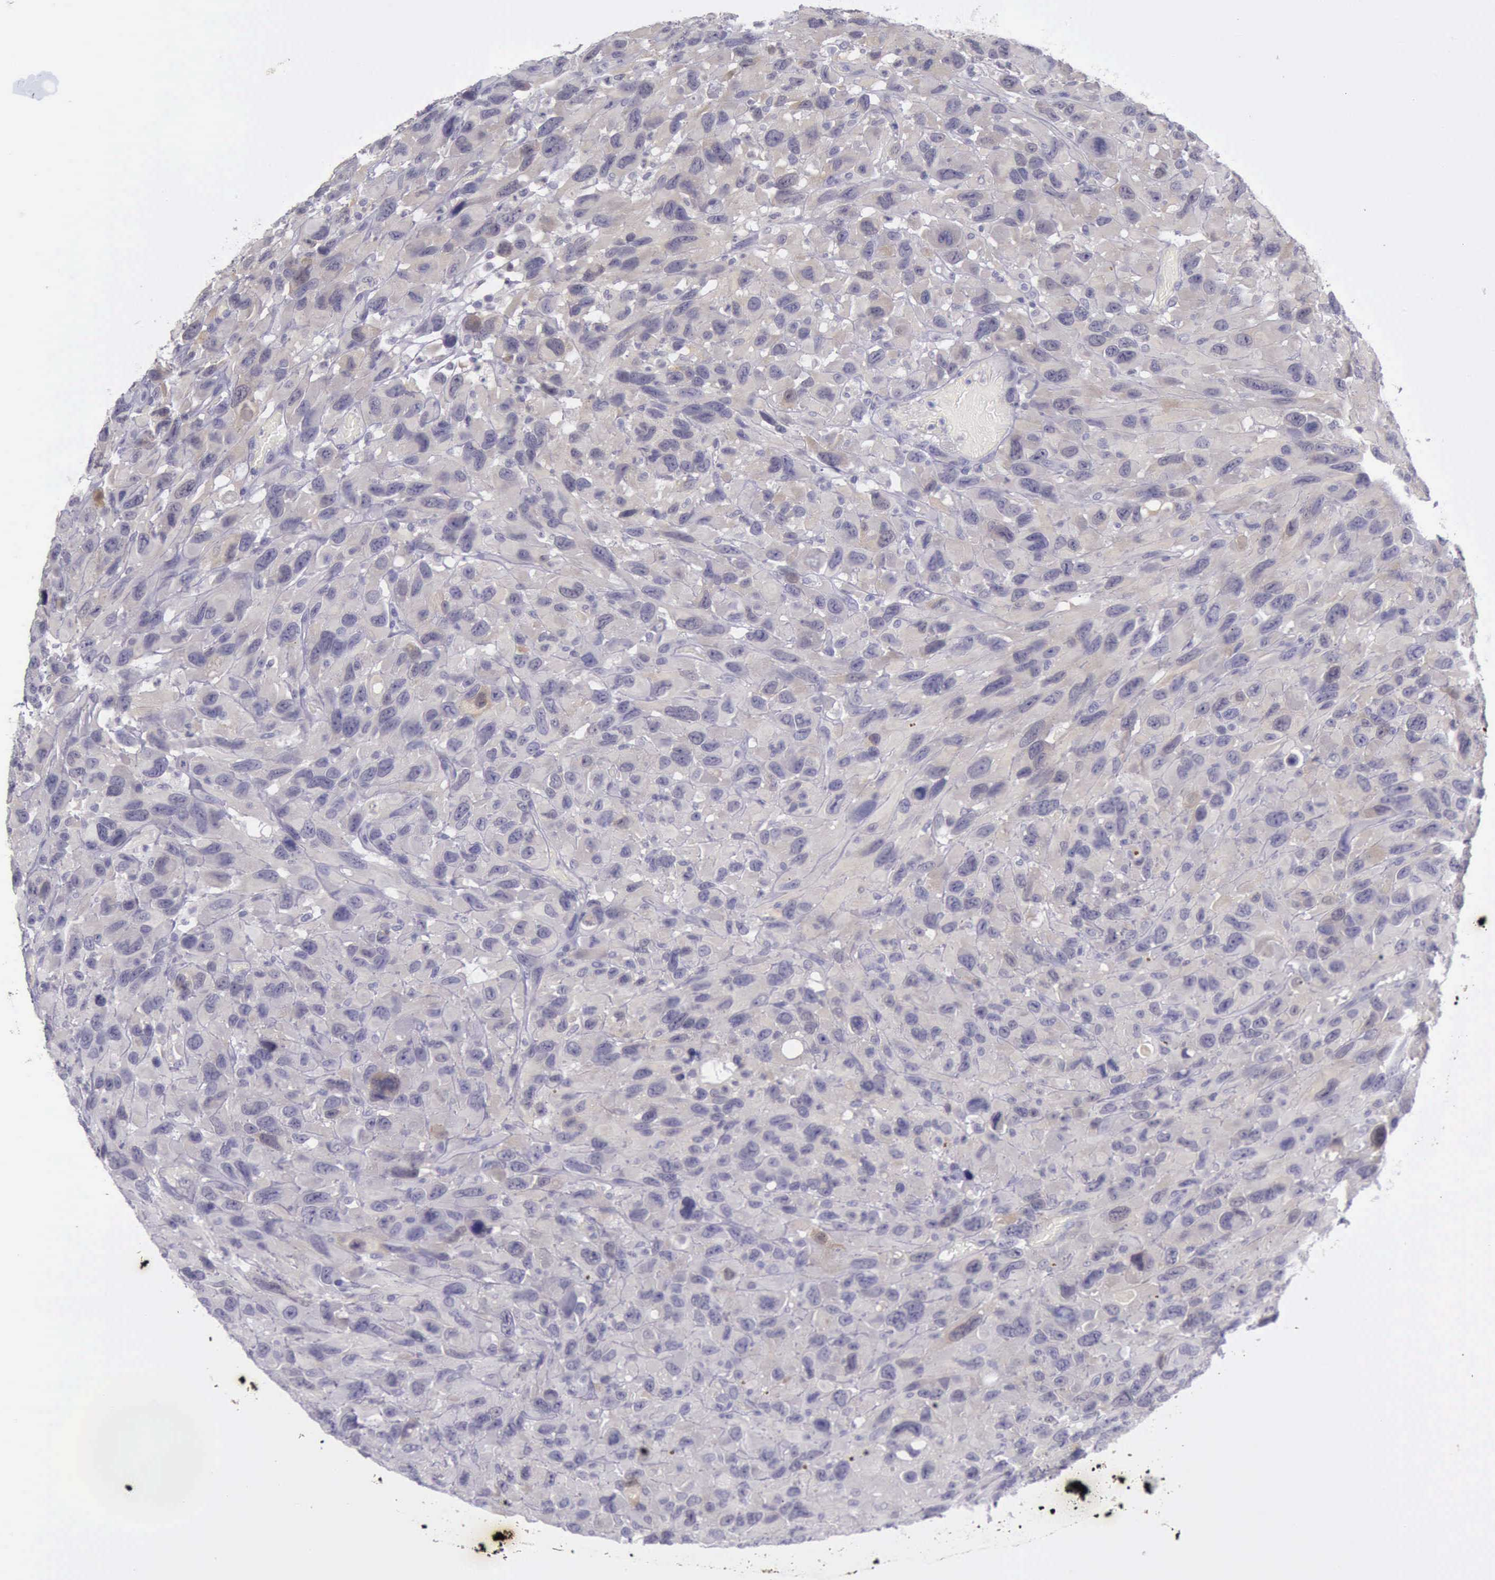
{"staining": {"intensity": "negative", "quantity": "none", "location": "none"}, "tissue": "renal cancer", "cell_type": "Tumor cells", "image_type": "cancer", "snomed": [{"axis": "morphology", "description": "Adenocarcinoma, NOS"}, {"axis": "topography", "description": "Kidney"}], "caption": "The image demonstrates no significant positivity in tumor cells of renal cancer. (Brightfield microscopy of DAB IHC at high magnification).", "gene": "ARNT2", "patient": {"sex": "male", "age": 79}}